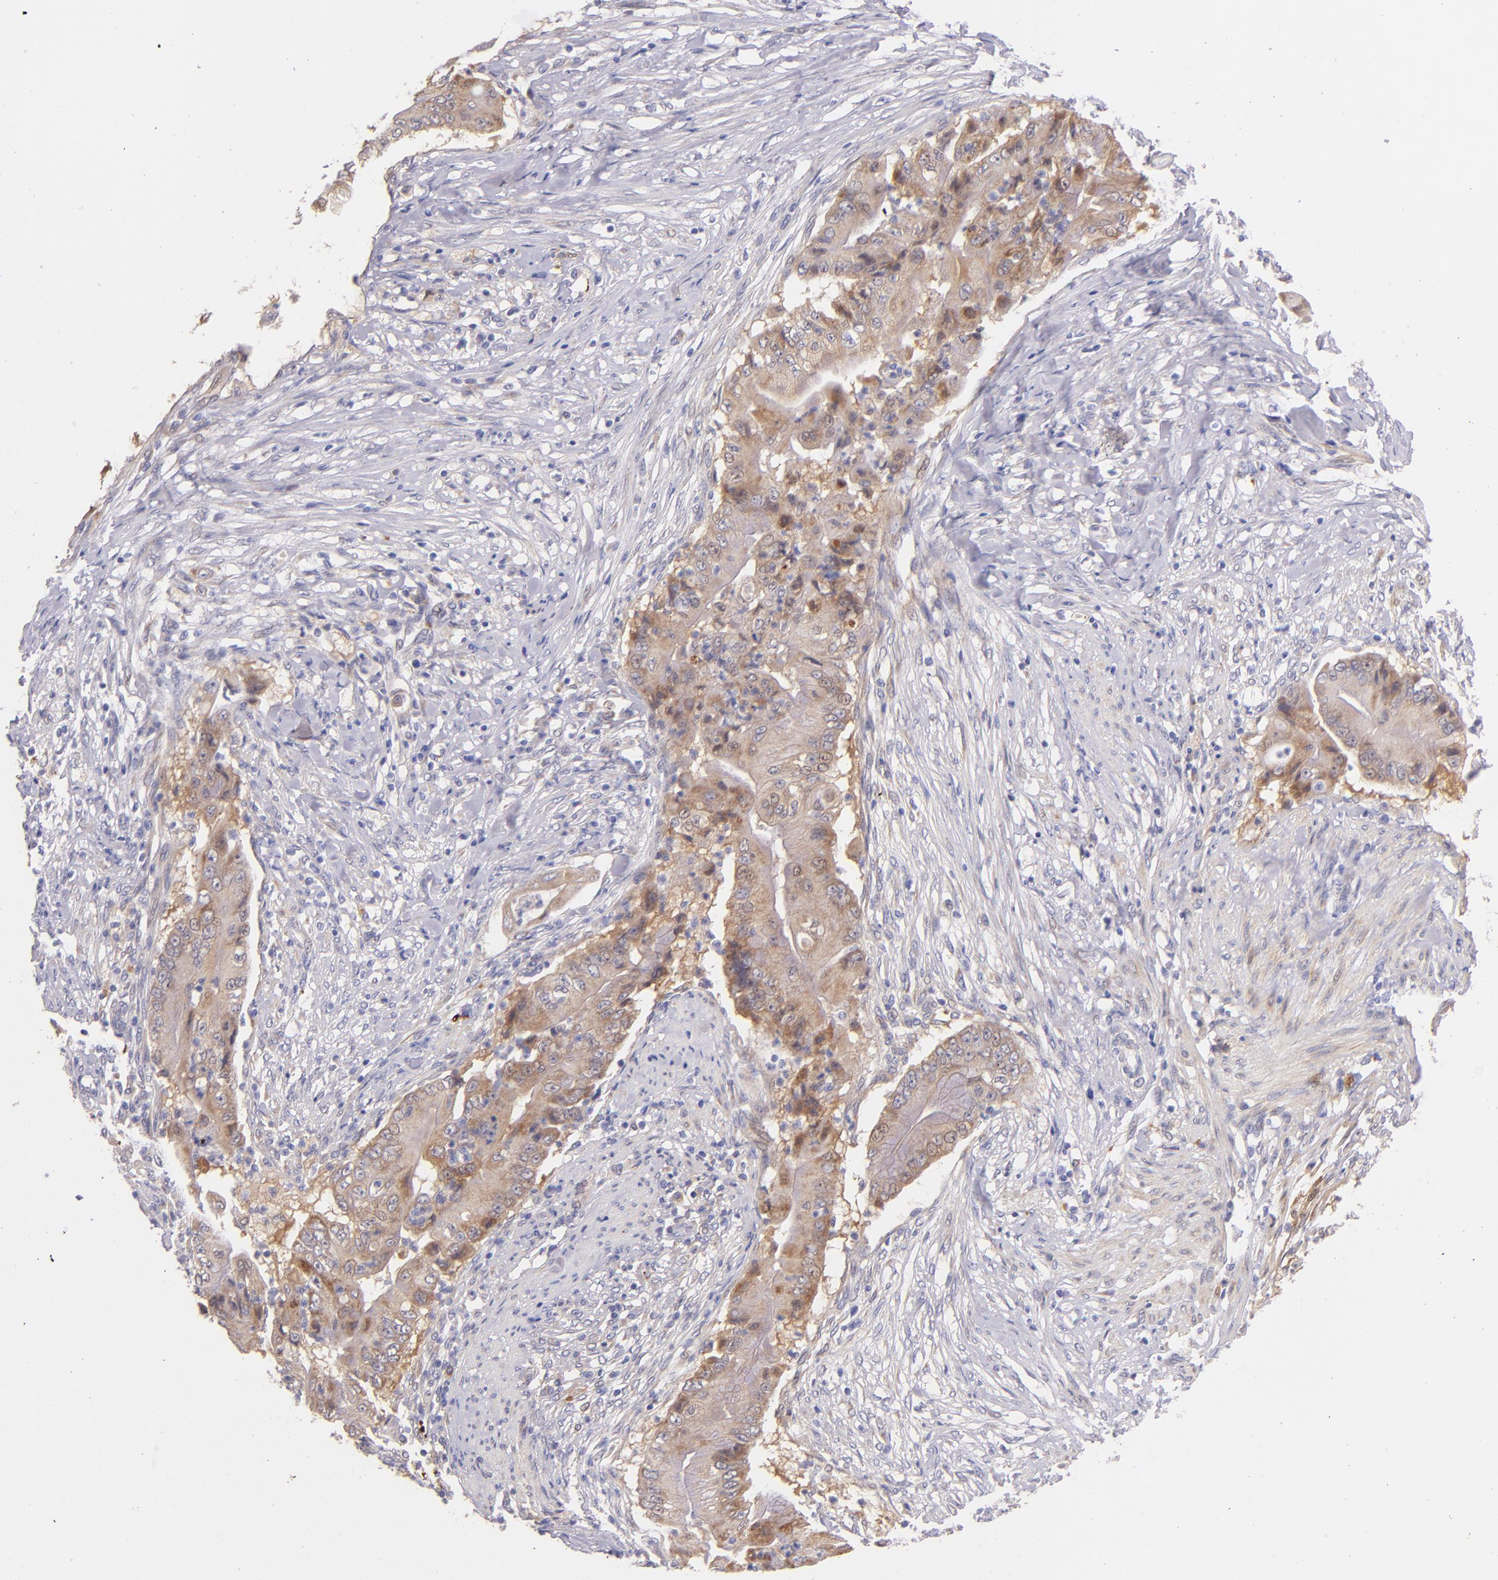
{"staining": {"intensity": "moderate", "quantity": ">75%", "location": "cytoplasmic/membranous"}, "tissue": "pancreatic cancer", "cell_type": "Tumor cells", "image_type": "cancer", "snomed": [{"axis": "morphology", "description": "Adenocarcinoma, NOS"}, {"axis": "topography", "description": "Pancreas"}], "caption": "Moderate cytoplasmic/membranous positivity for a protein is appreciated in about >75% of tumor cells of pancreatic cancer (adenocarcinoma) using IHC.", "gene": "SH2D4A", "patient": {"sex": "male", "age": 62}}